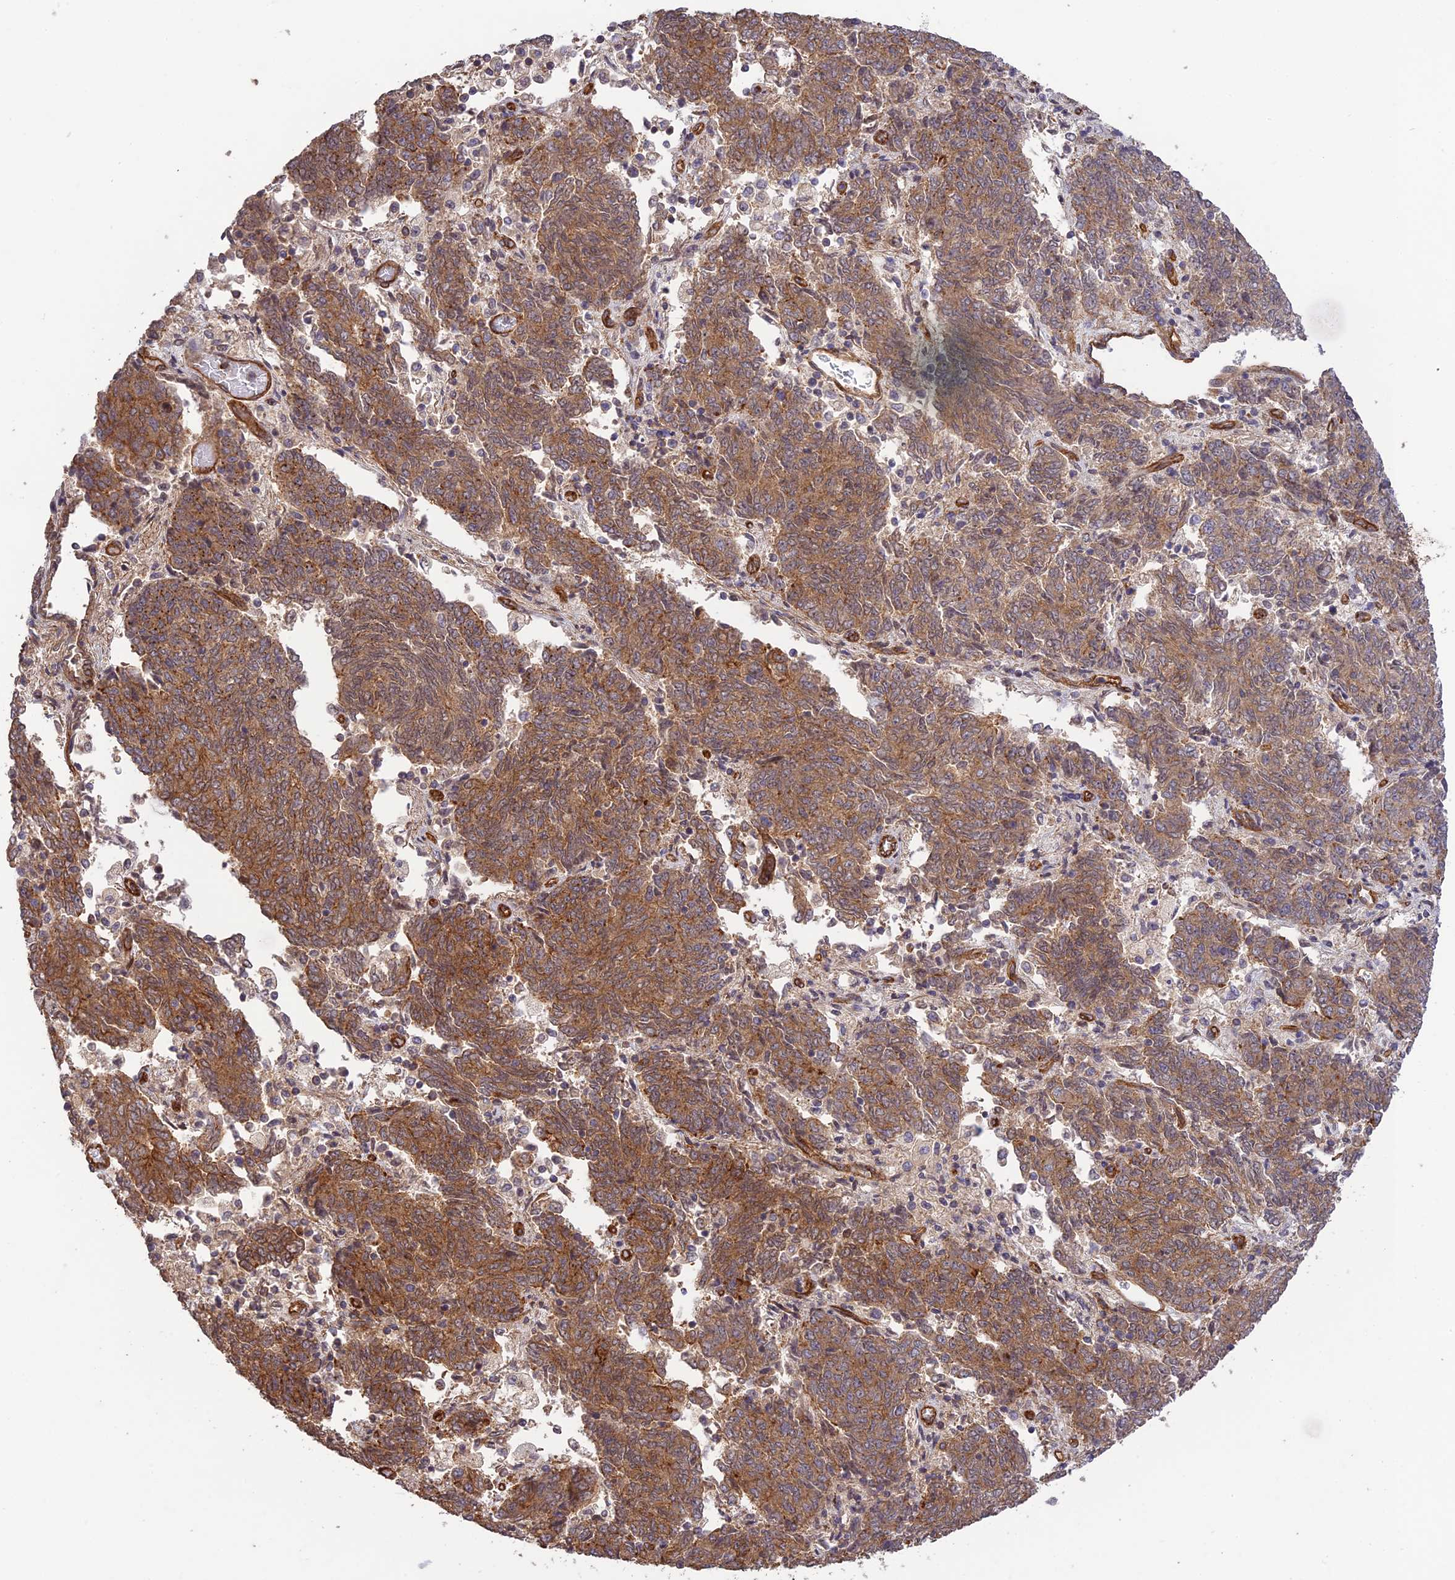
{"staining": {"intensity": "moderate", "quantity": ">75%", "location": "cytoplasmic/membranous"}, "tissue": "endometrial cancer", "cell_type": "Tumor cells", "image_type": "cancer", "snomed": [{"axis": "morphology", "description": "Adenocarcinoma, NOS"}, {"axis": "topography", "description": "Endometrium"}], "caption": "Tumor cells reveal medium levels of moderate cytoplasmic/membranous positivity in approximately >75% of cells in endometrial cancer (adenocarcinoma).", "gene": "HOMER2", "patient": {"sex": "female", "age": 80}}